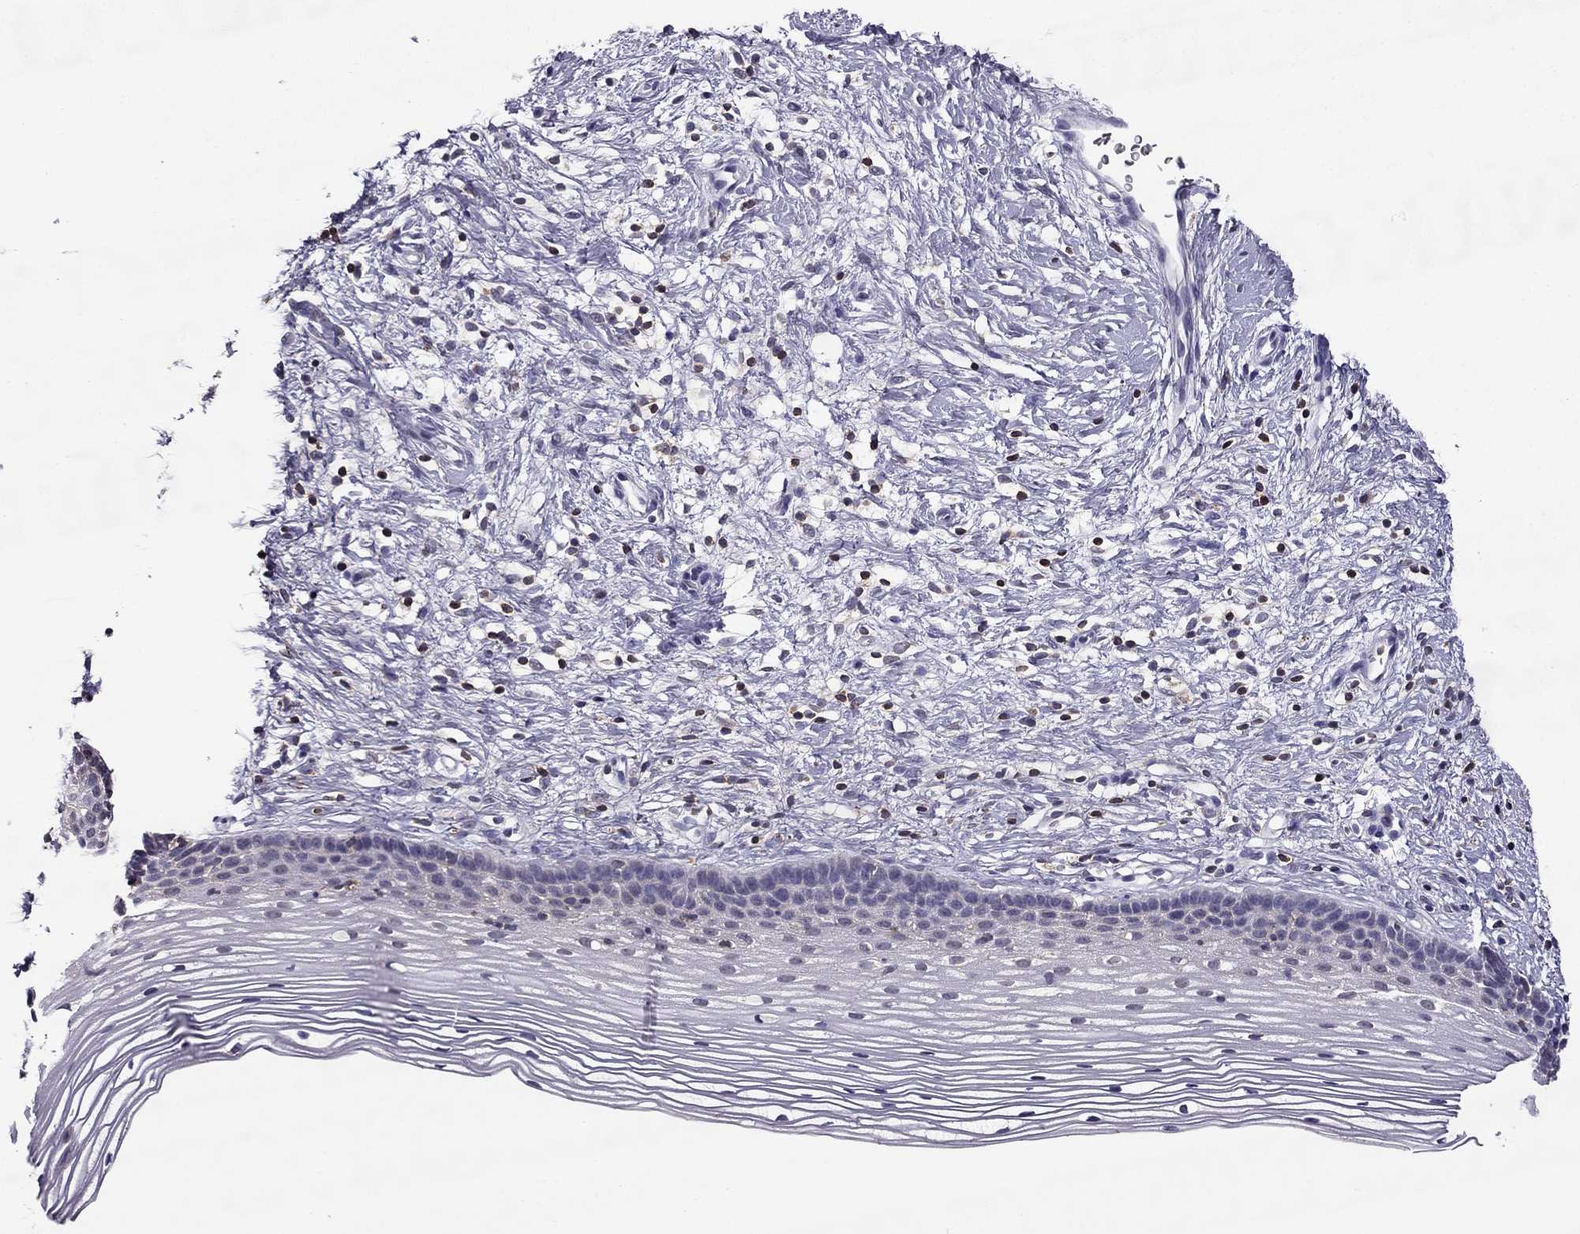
{"staining": {"intensity": "negative", "quantity": "none", "location": "none"}, "tissue": "cervix", "cell_type": "Glandular cells", "image_type": "normal", "snomed": [{"axis": "morphology", "description": "Normal tissue, NOS"}, {"axis": "topography", "description": "Cervix"}], "caption": "A photomicrograph of cervix stained for a protein reveals no brown staining in glandular cells. (DAB immunohistochemistry, high magnification).", "gene": "CCK", "patient": {"sex": "female", "age": 39}}